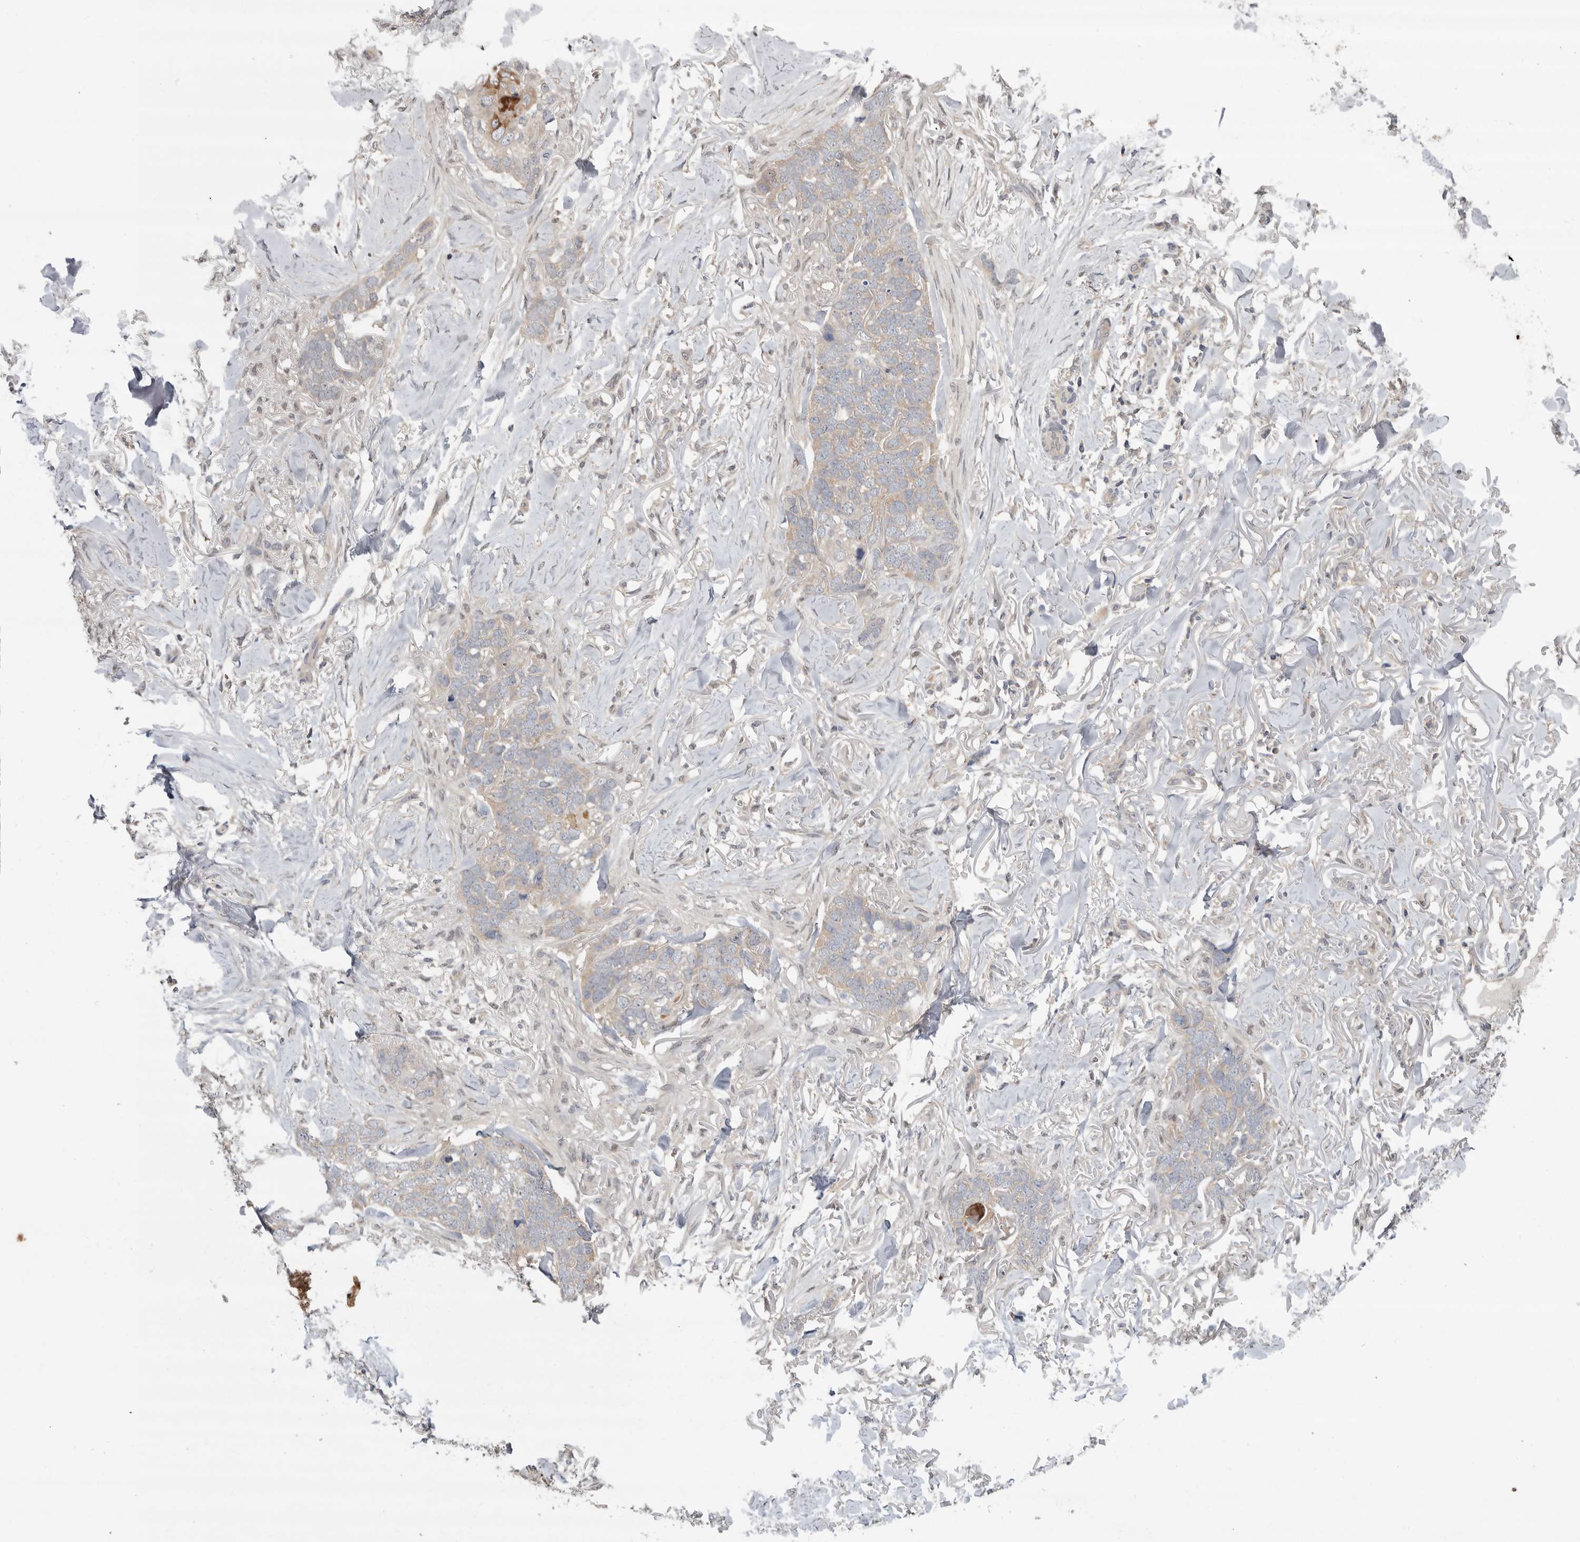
{"staining": {"intensity": "weak", "quantity": "<25%", "location": "cytoplasmic/membranous"}, "tissue": "skin cancer", "cell_type": "Tumor cells", "image_type": "cancer", "snomed": [{"axis": "morphology", "description": "Normal tissue, NOS"}, {"axis": "morphology", "description": "Basal cell carcinoma"}, {"axis": "topography", "description": "Skin"}], "caption": "Human skin cancer stained for a protein using IHC shows no expression in tumor cells.", "gene": "KLK5", "patient": {"sex": "male", "age": 77}}